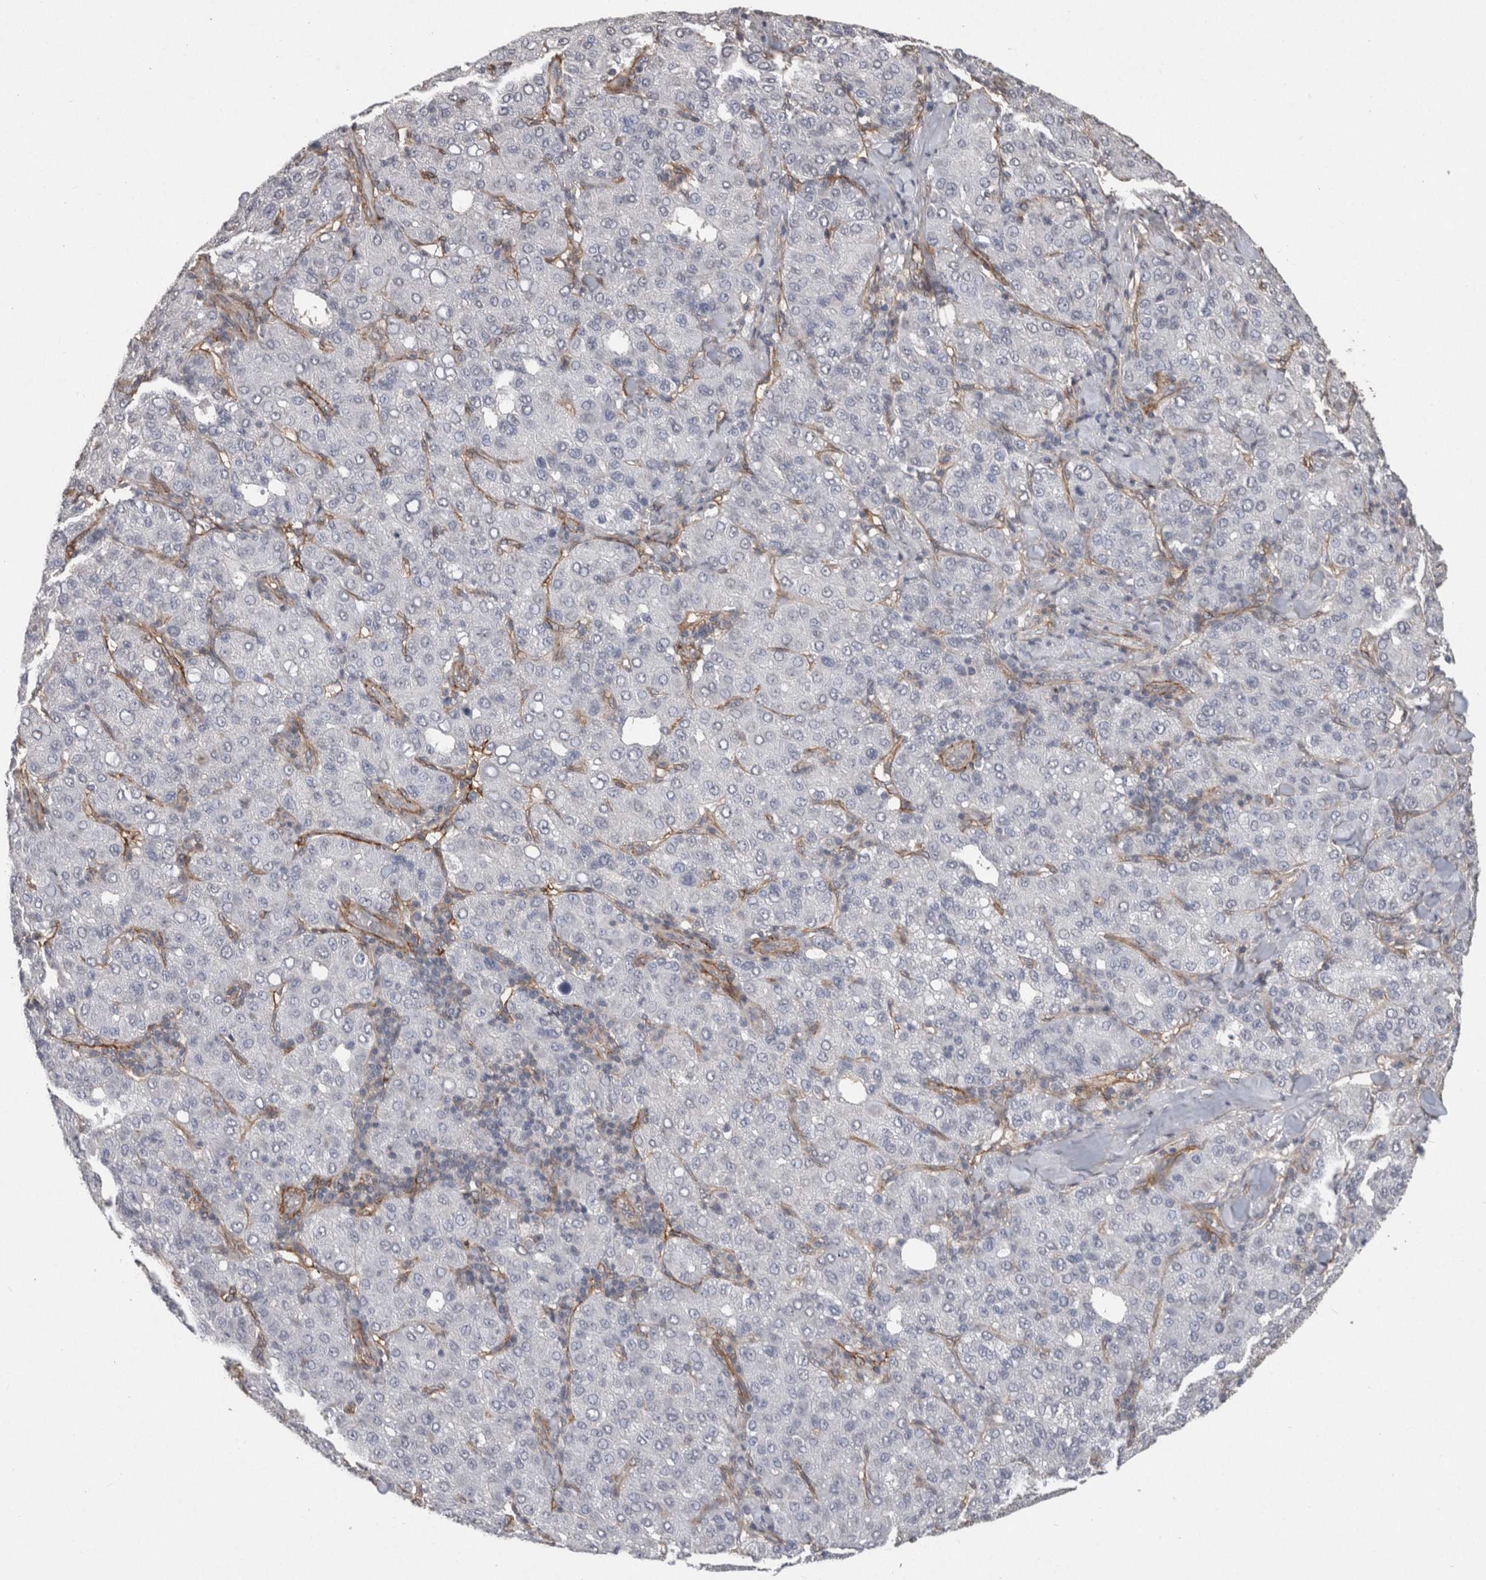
{"staining": {"intensity": "negative", "quantity": "none", "location": "none"}, "tissue": "liver cancer", "cell_type": "Tumor cells", "image_type": "cancer", "snomed": [{"axis": "morphology", "description": "Carcinoma, Hepatocellular, NOS"}, {"axis": "topography", "description": "Liver"}], "caption": "Immunohistochemical staining of liver hepatocellular carcinoma reveals no significant positivity in tumor cells. (Stains: DAB (3,3'-diaminobenzidine) IHC with hematoxylin counter stain, Microscopy: brightfield microscopy at high magnification).", "gene": "RECK", "patient": {"sex": "male", "age": 65}}